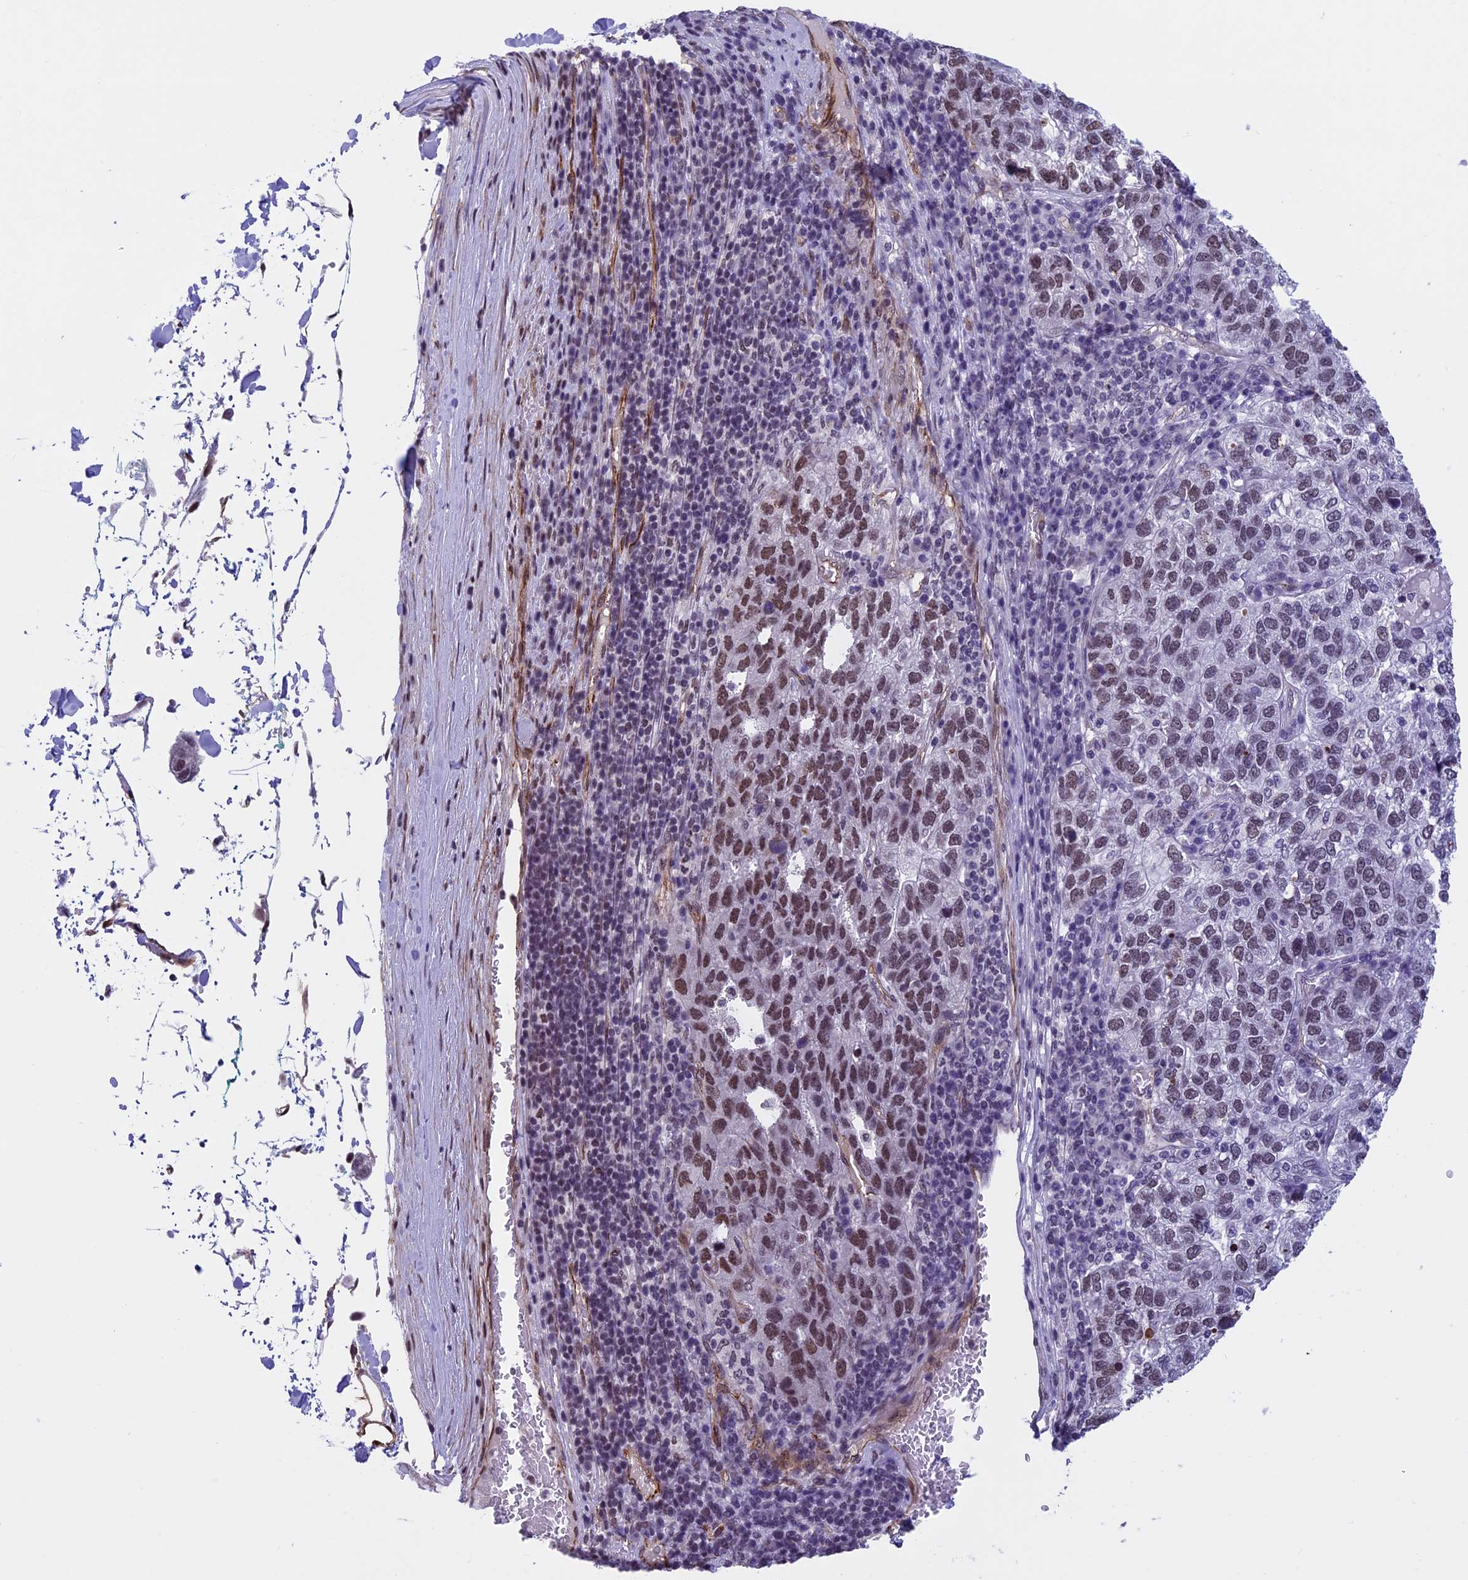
{"staining": {"intensity": "moderate", "quantity": "25%-75%", "location": "nuclear"}, "tissue": "pancreatic cancer", "cell_type": "Tumor cells", "image_type": "cancer", "snomed": [{"axis": "morphology", "description": "Adenocarcinoma, NOS"}, {"axis": "topography", "description": "Pancreas"}], "caption": "Protein positivity by IHC reveals moderate nuclear staining in about 25%-75% of tumor cells in pancreatic cancer (adenocarcinoma). The protein of interest is shown in brown color, while the nuclei are stained blue.", "gene": "NIPBL", "patient": {"sex": "female", "age": 61}}